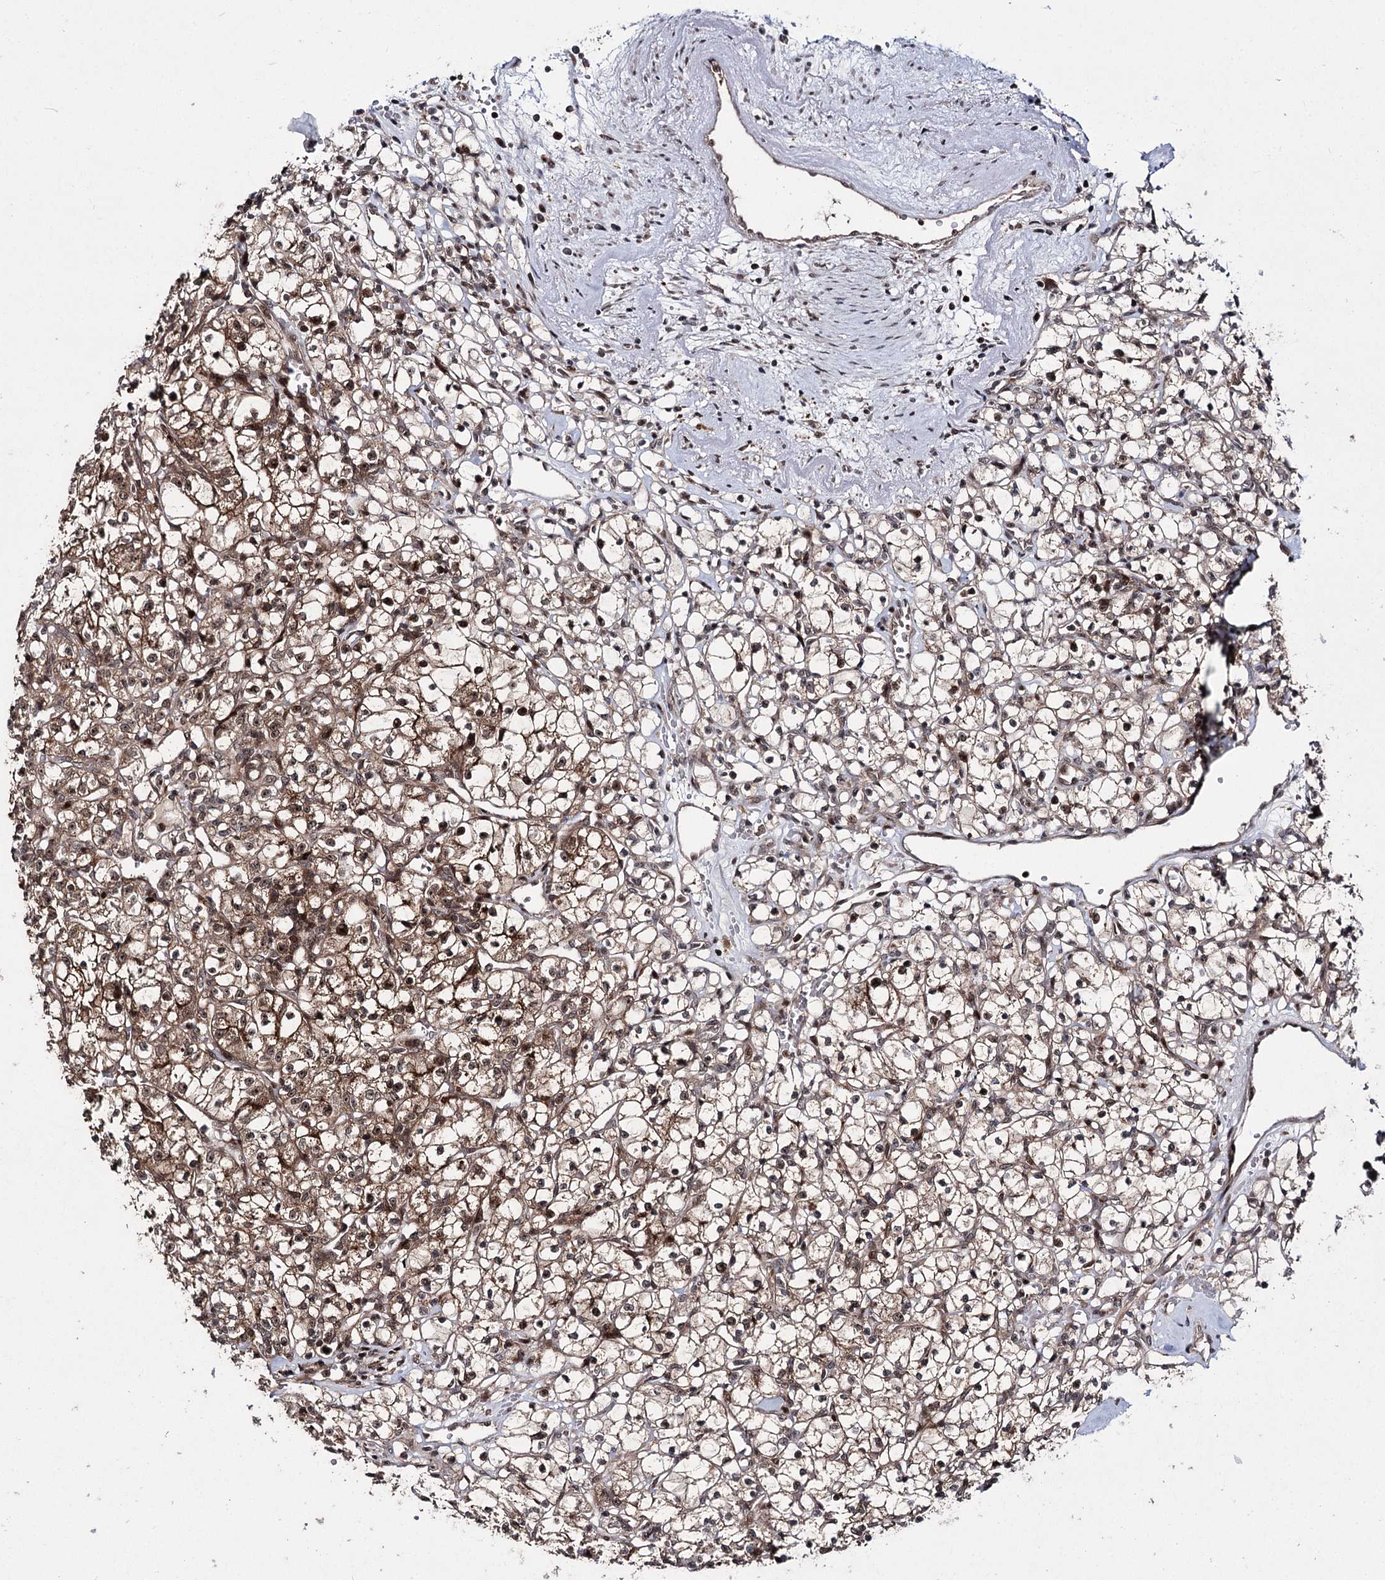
{"staining": {"intensity": "moderate", "quantity": ">75%", "location": "cytoplasmic/membranous,nuclear"}, "tissue": "renal cancer", "cell_type": "Tumor cells", "image_type": "cancer", "snomed": [{"axis": "morphology", "description": "Adenocarcinoma, NOS"}, {"axis": "topography", "description": "Kidney"}], "caption": "Renal cancer stained with immunohistochemistry displays moderate cytoplasmic/membranous and nuclear staining in about >75% of tumor cells. The staining was performed using DAB to visualize the protein expression in brown, while the nuclei were stained in blue with hematoxylin (Magnification: 20x).", "gene": "MKNK2", "patient": {"sex": "female", "age": 59}}